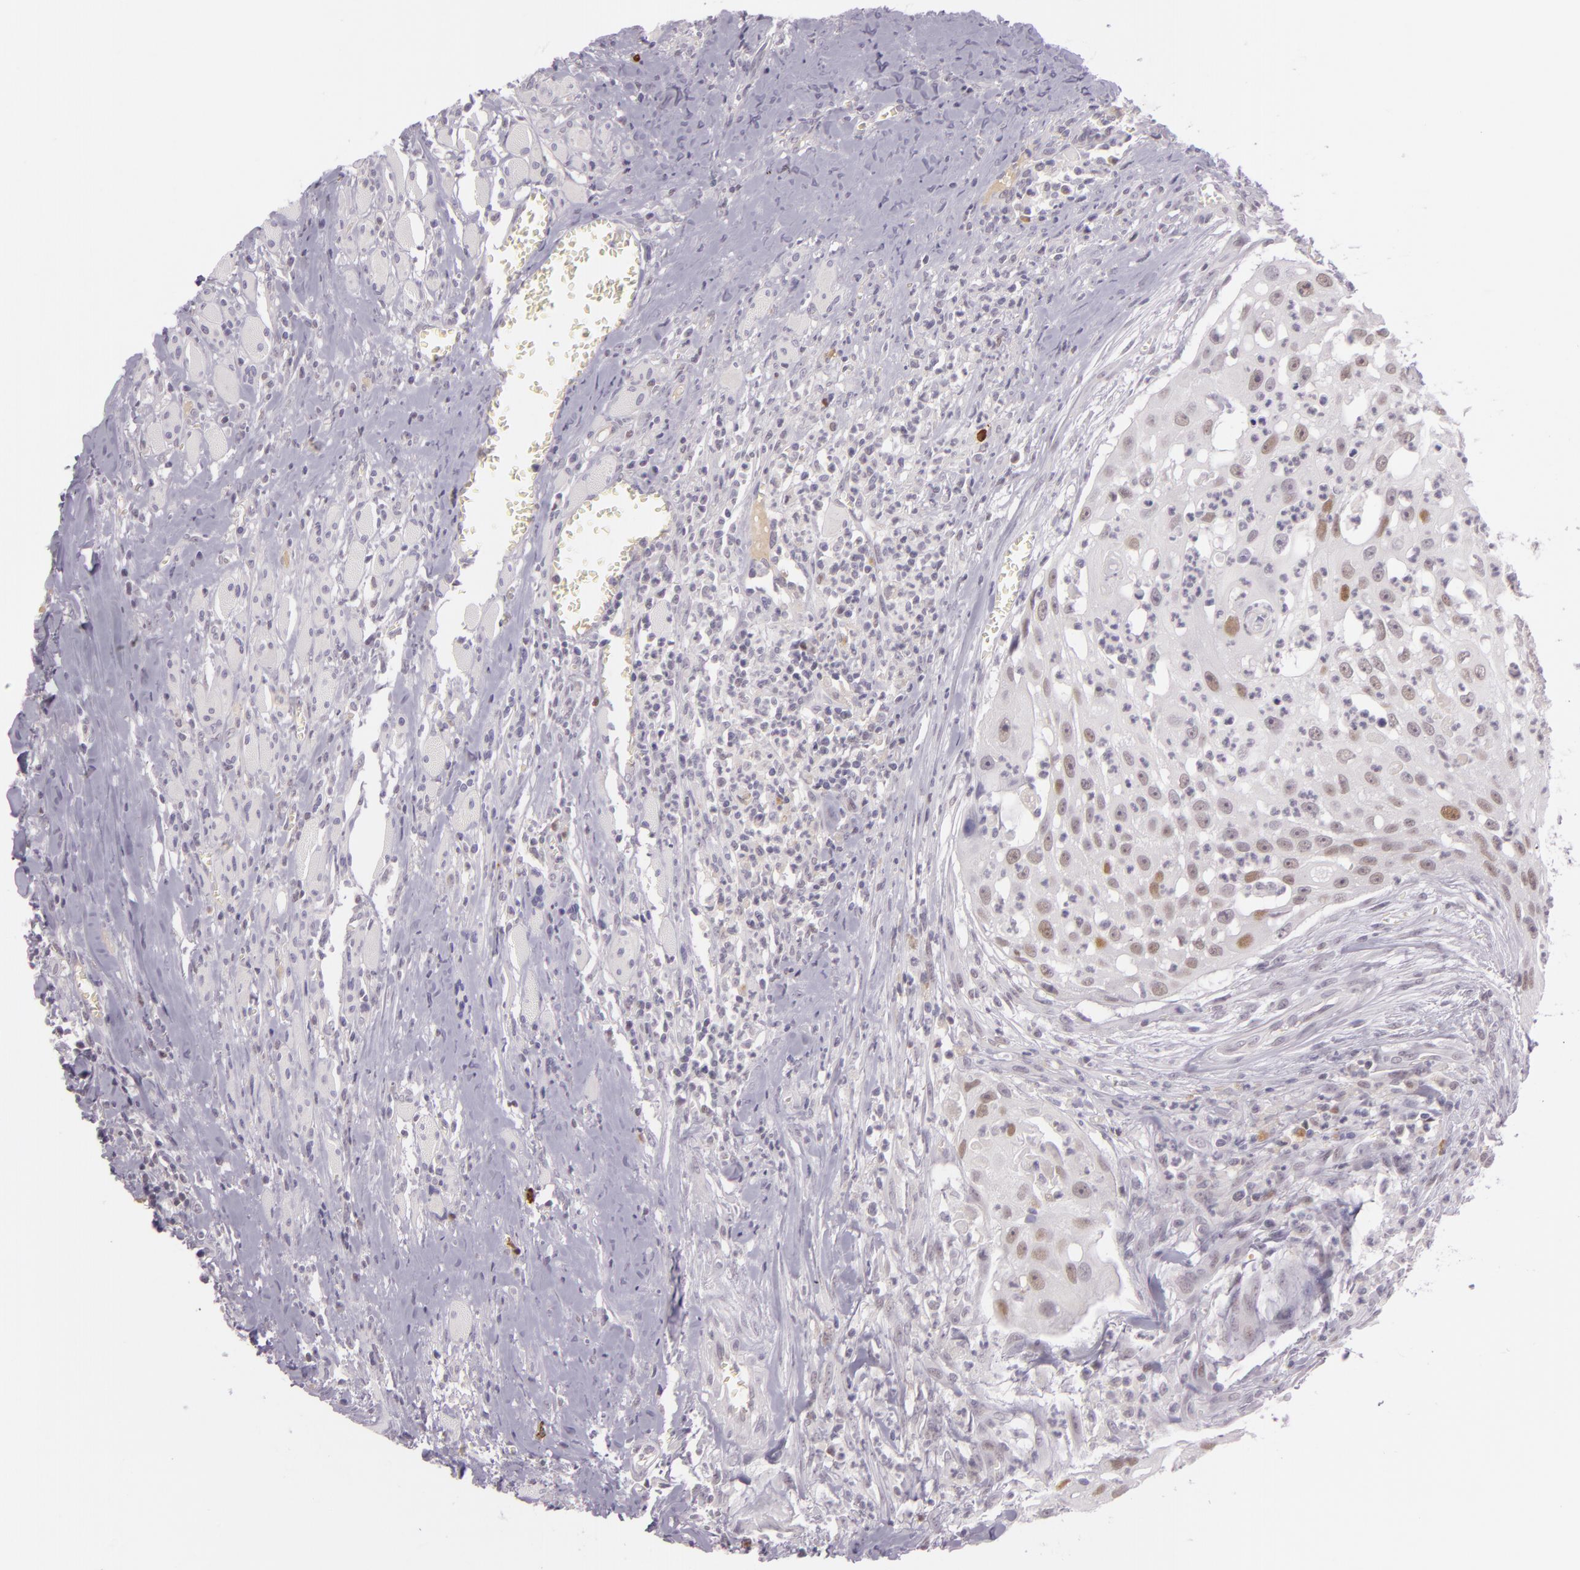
{"staining": {"intensity": "weak", "quantity": "25%-75%", "location": "nuclear"}, "tissue": "head and neck cancer", "cell_type": "Tumor cells", "image_type": "cancer", "snomed": [{"axis": "morphology", "description": "Squamous cell carcinoma, NOS"}, {"axis": "topography", "description": "Head-Neck"}], "caption": "IHC histopathology image of neoplastic tissue: squamous cell carcinoma (head and neck) stained using IHC displays low levels of weak protein expression localized specifically in the nuclear of tumor cells, appearing as a nuclear brown color.", "gene": "CHEK2", "patient": {"sex": "male", "age": 64}}